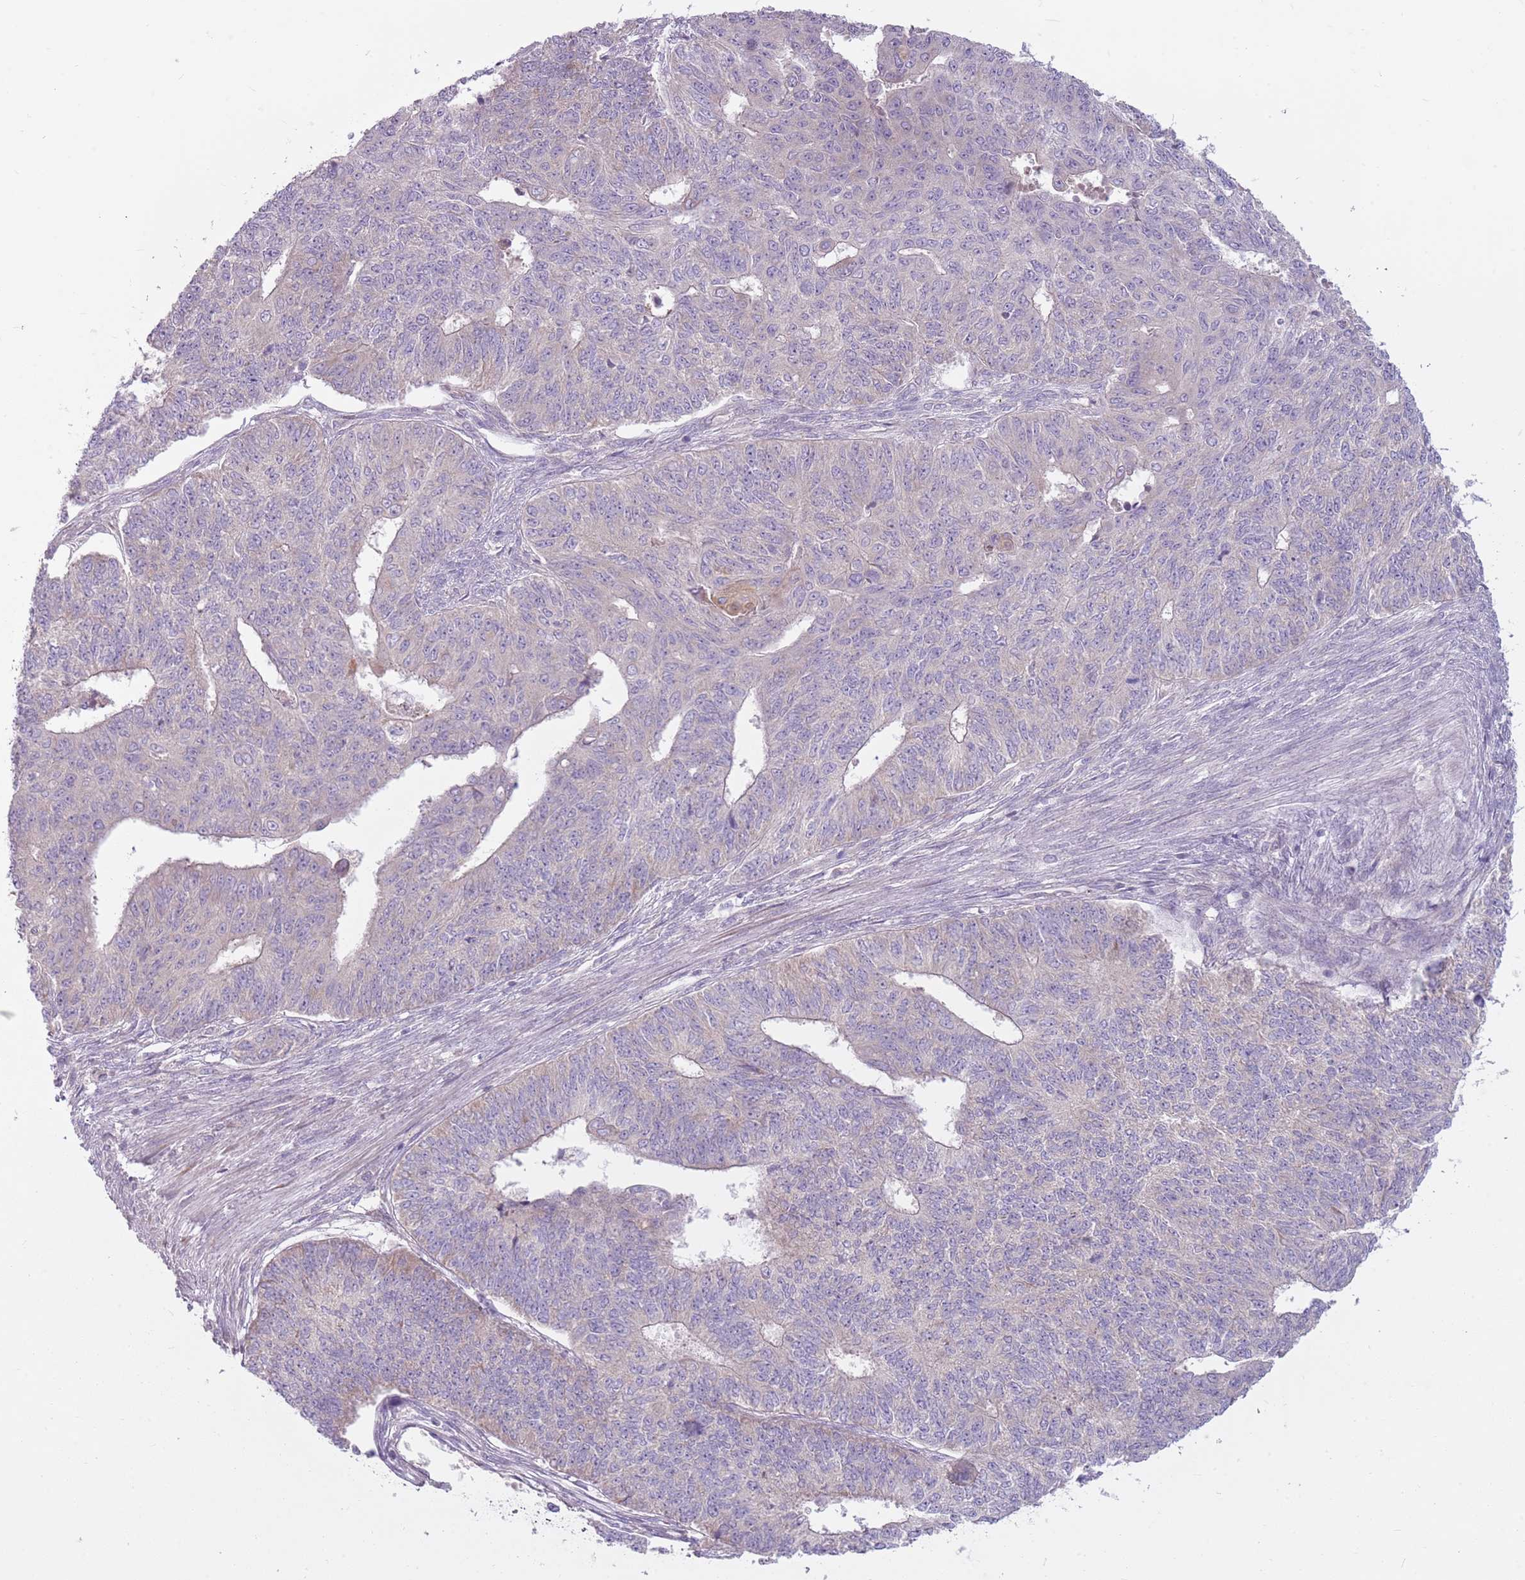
{"staining": {"intensity": "negative", "quantity": "none", "location": "none"}, "tissue": "endometrial cancer", "cell_type": "Tumor cells", "image_type": "cancer", "snomed": [{"axis": "morphology", "description": "Adenocarcinoma, NOS"}, {"axis": "topography", "description": "Endometrium"}], "caption": "Image shows no significant protein expression in tumor cells of endometrial cancer (adenocarcinoma).", "gene": "HSPA14", "patient": {"sex": "female", "age": 32}}